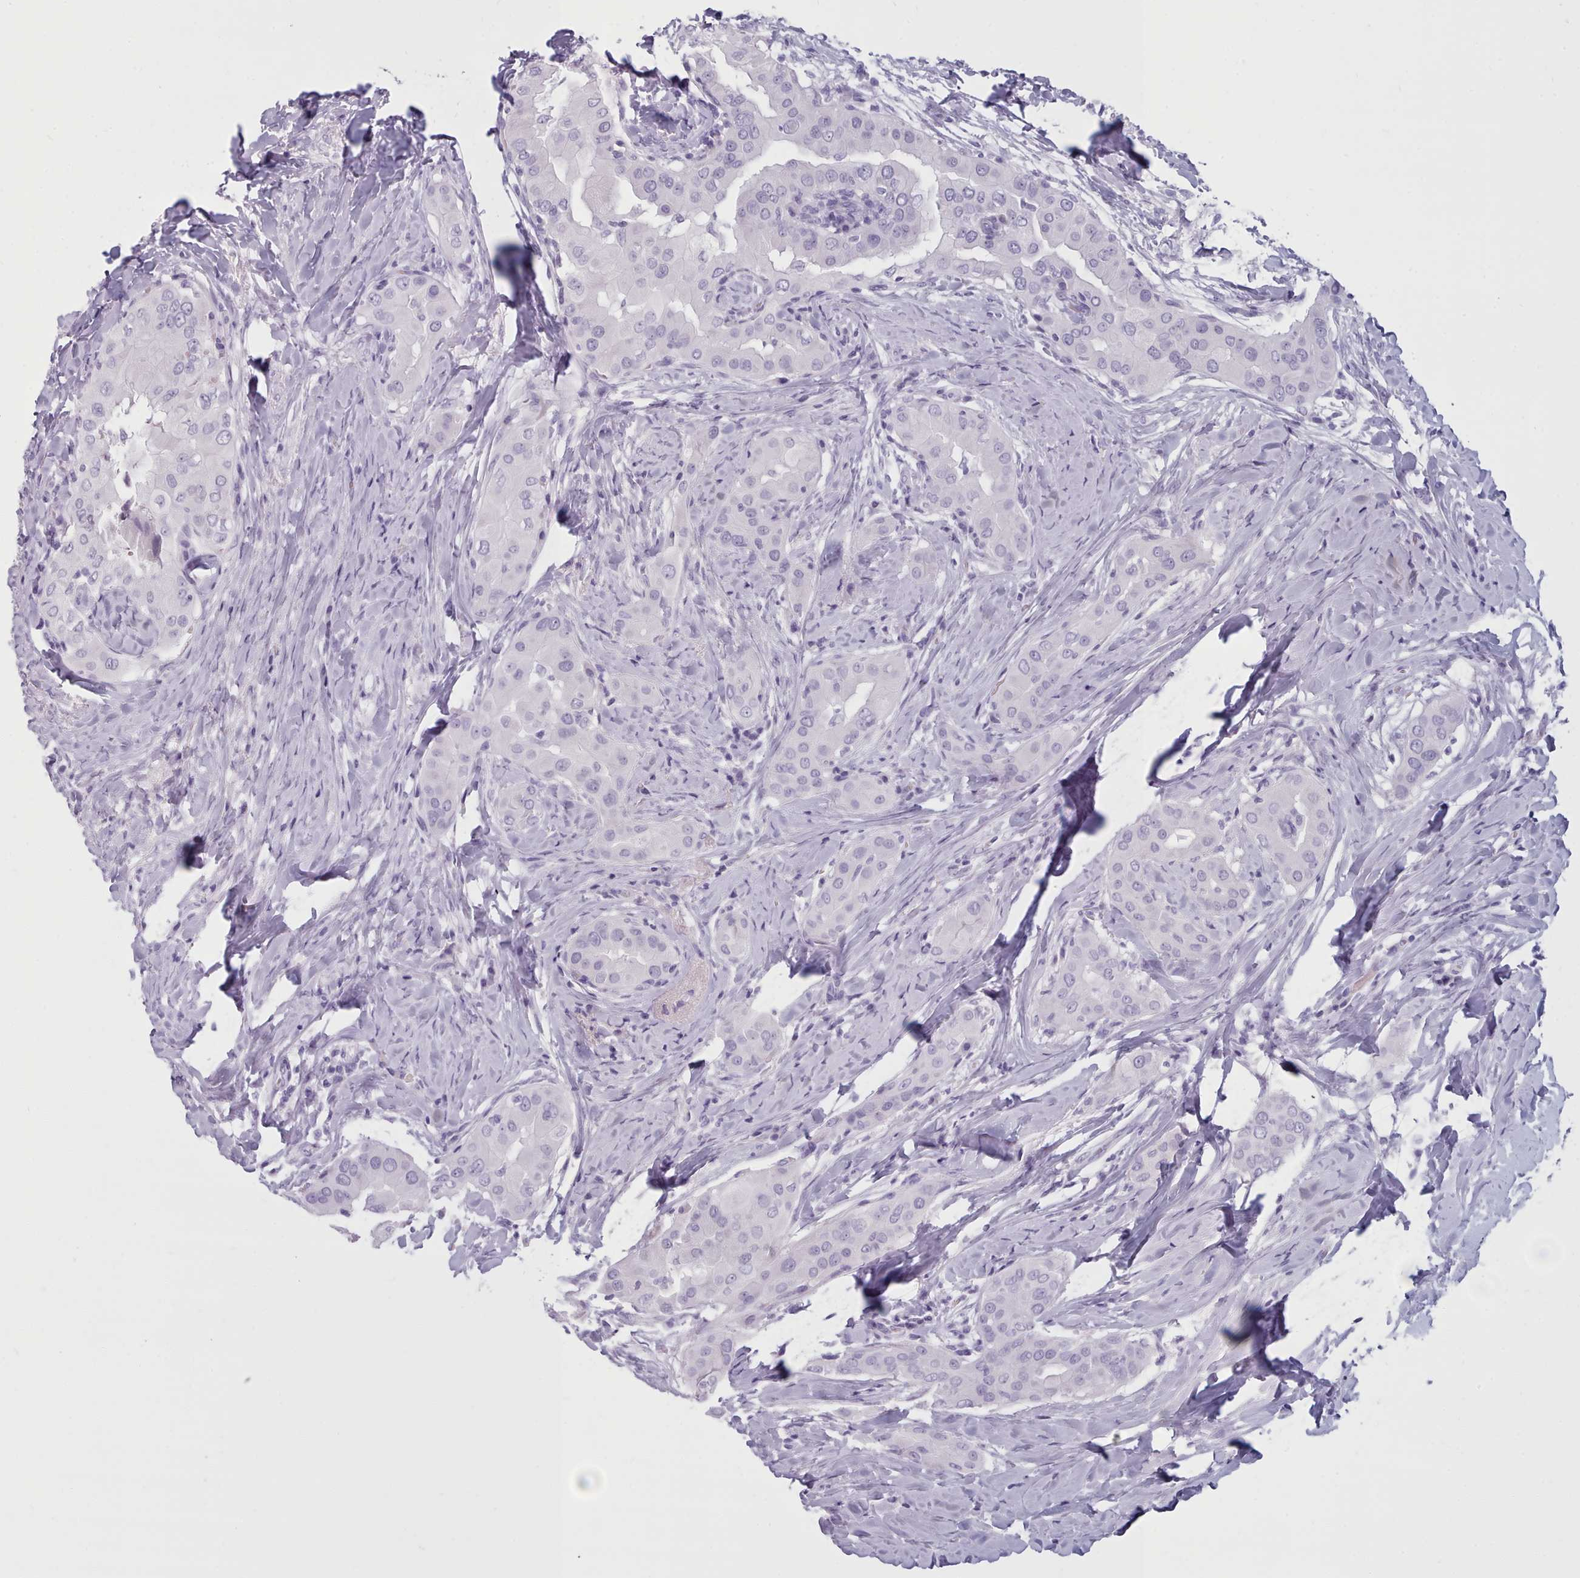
{"staining": {"intensity": "negative", "quantity": "none", "location": "none"}, "tissue": "thyroid cancer", "cell_type": "Tumor cells", "image_type": "cancer", "snomed": [{"axis": "morphology", "description": "Papillary adenocarcinoma, NOS"}, {"axis": "topography", "description": "Thyroid gland"}], "caption": "Tumor cells show no significant positivity in papillary adenocarcinoma (thyroid).", "gene": "ZNF43", "patient": {"sex": "male", "age": 33}}